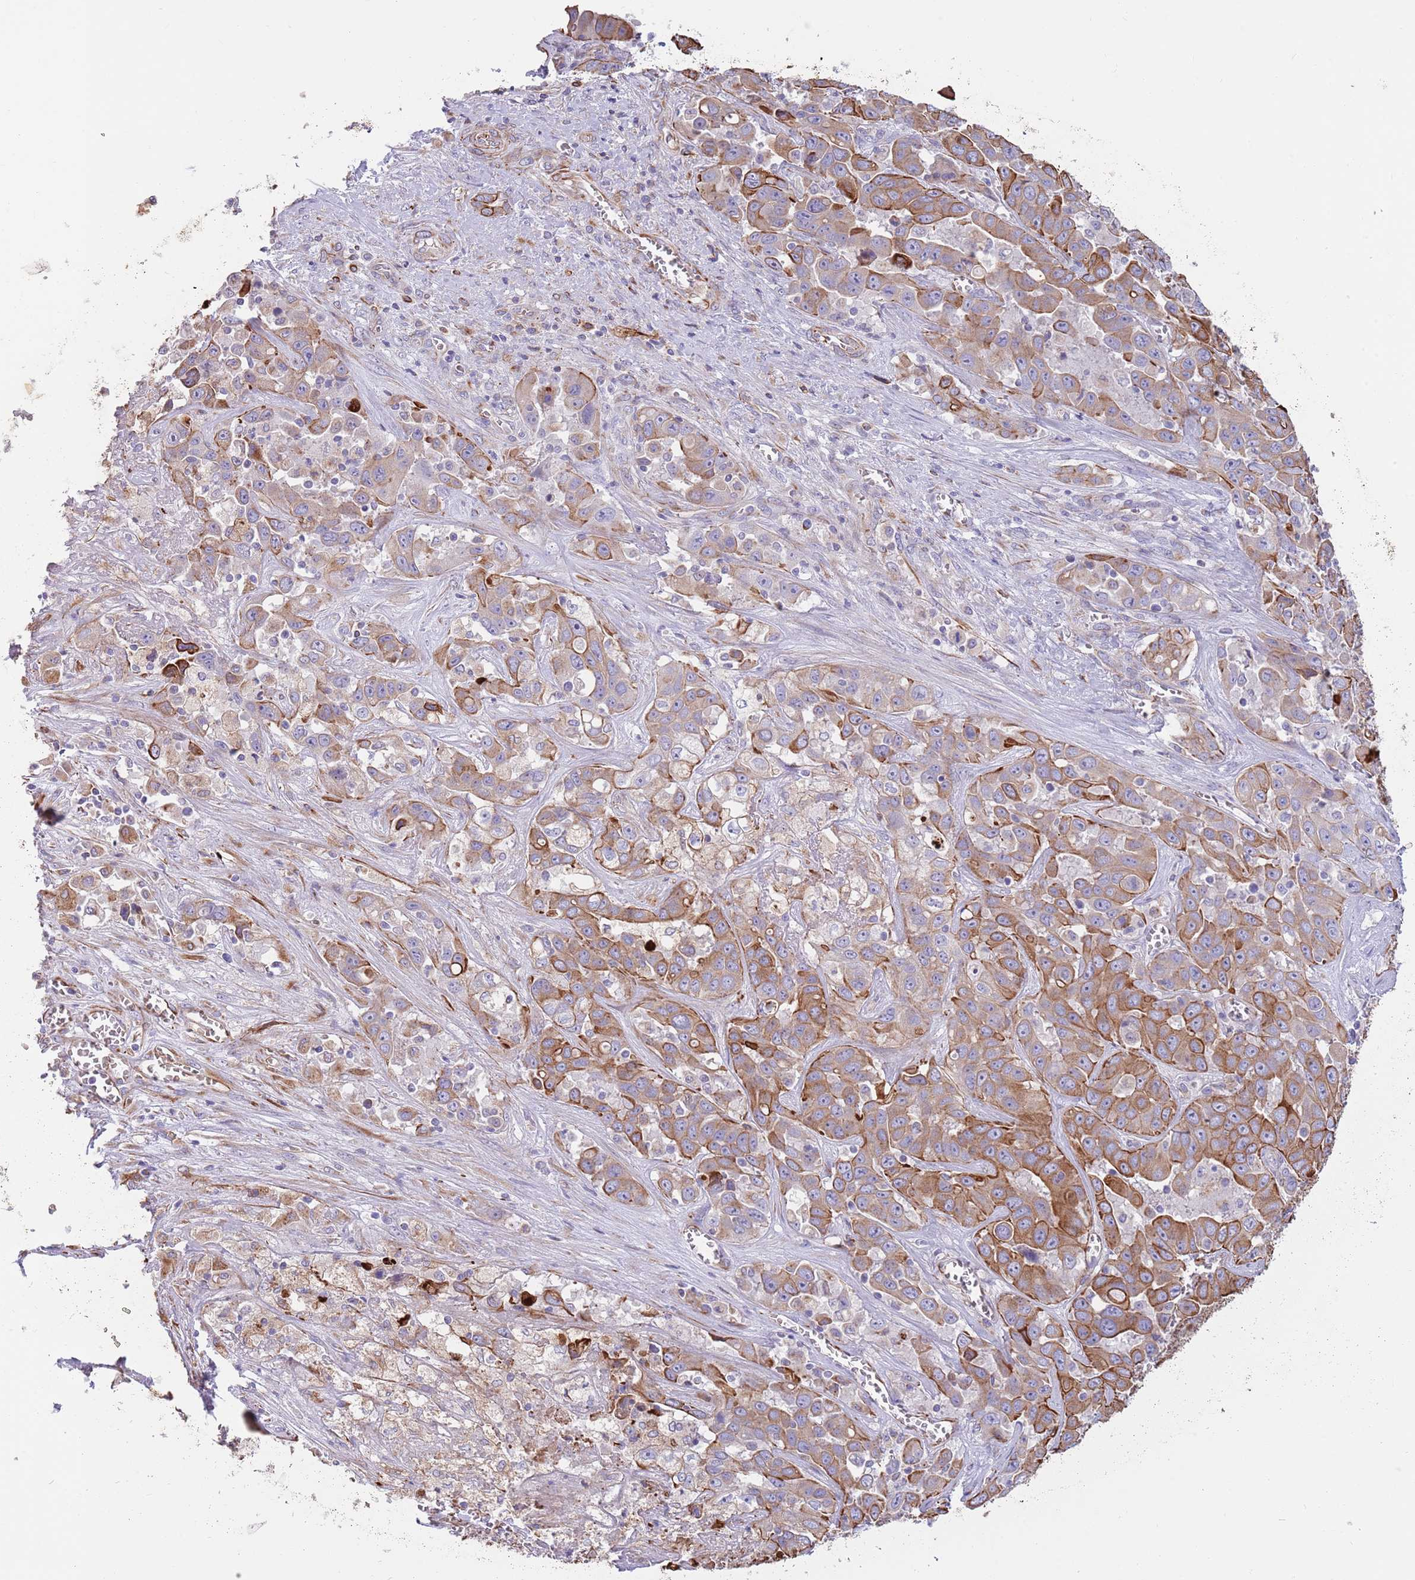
{"staining": {"intensity": "moderate", "quantity": "25%-75%", "location": "cytoplasmic/membranous"}, "tissue": "liver cancer", "cell_type": "Tumor cells", "image_type": "cancer", "snomed": [{"axis": "morphology", "description": "Cholangiocarcinoma"}, {"axis": "topography", "description": "Liver"}], "caption": "Immunohistochemical staining of liver cholangiocarcinoma demonstrates medium levels of moderate cytoplasmic/membranous positivity in approximately 25%-75% of tumor cells.", "gene": "MOGAT1", "patient": {"sex": "female", "age": 52}}